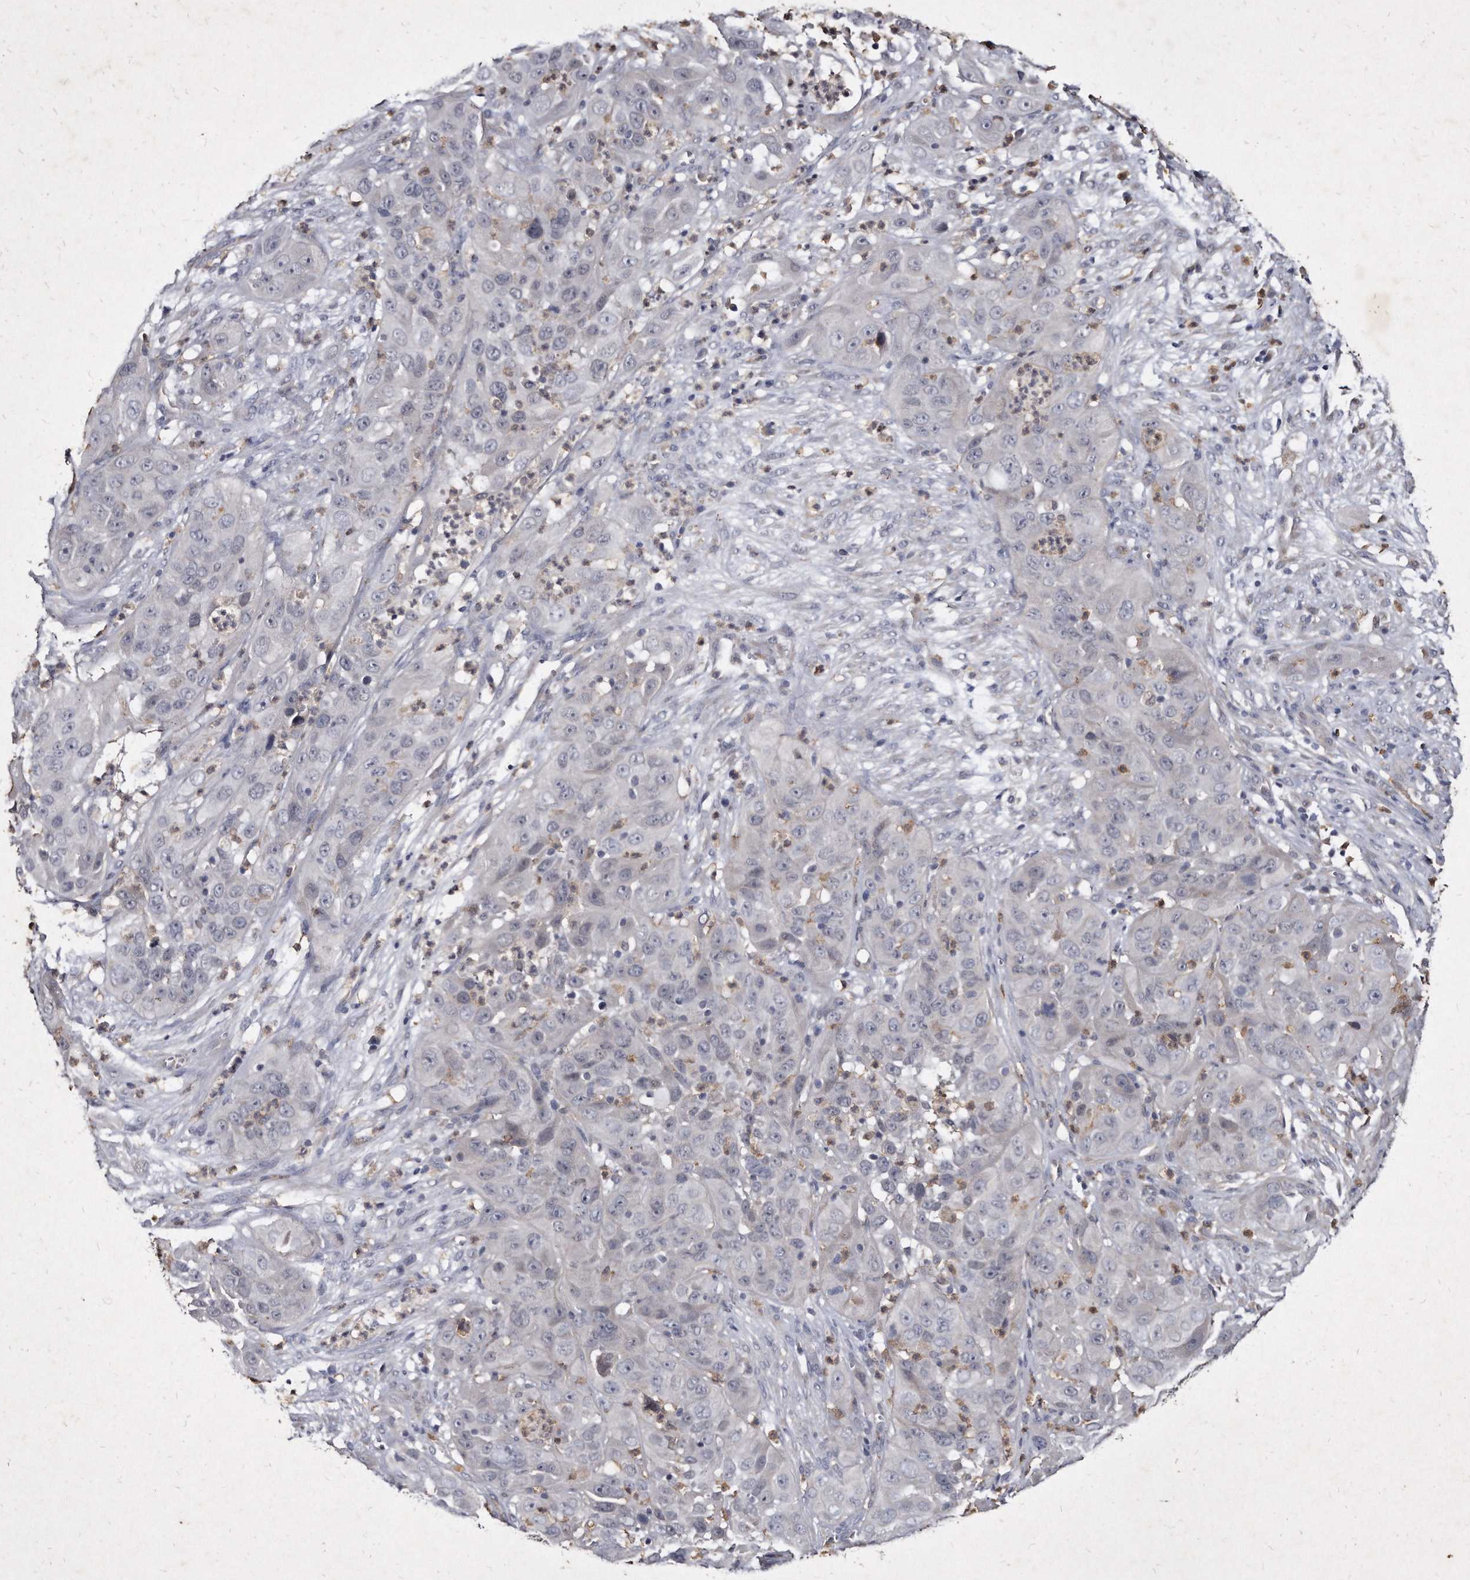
{"staining": {"intensity": "negative", "quantity": "none", "location": "none"}, "tissue": "cervical cancer", "cell_type": "Tumor cells", "image_type": "cancer", "snomed": [{"axis": "morphology", "description": "Squamous cell carcinoma, NOS"}, {"axis": "topography", "description": "Cervix"}], "caption": "IHC histopathology image of cervical squamous cell carcinoma stained for a protein (brown), which exhibits no positivity in tumor cells. (IHC, brightfield microscopy, high magnification).", "gene": "KLHDC3", "patient": {"sex": "female", "age": 32}}